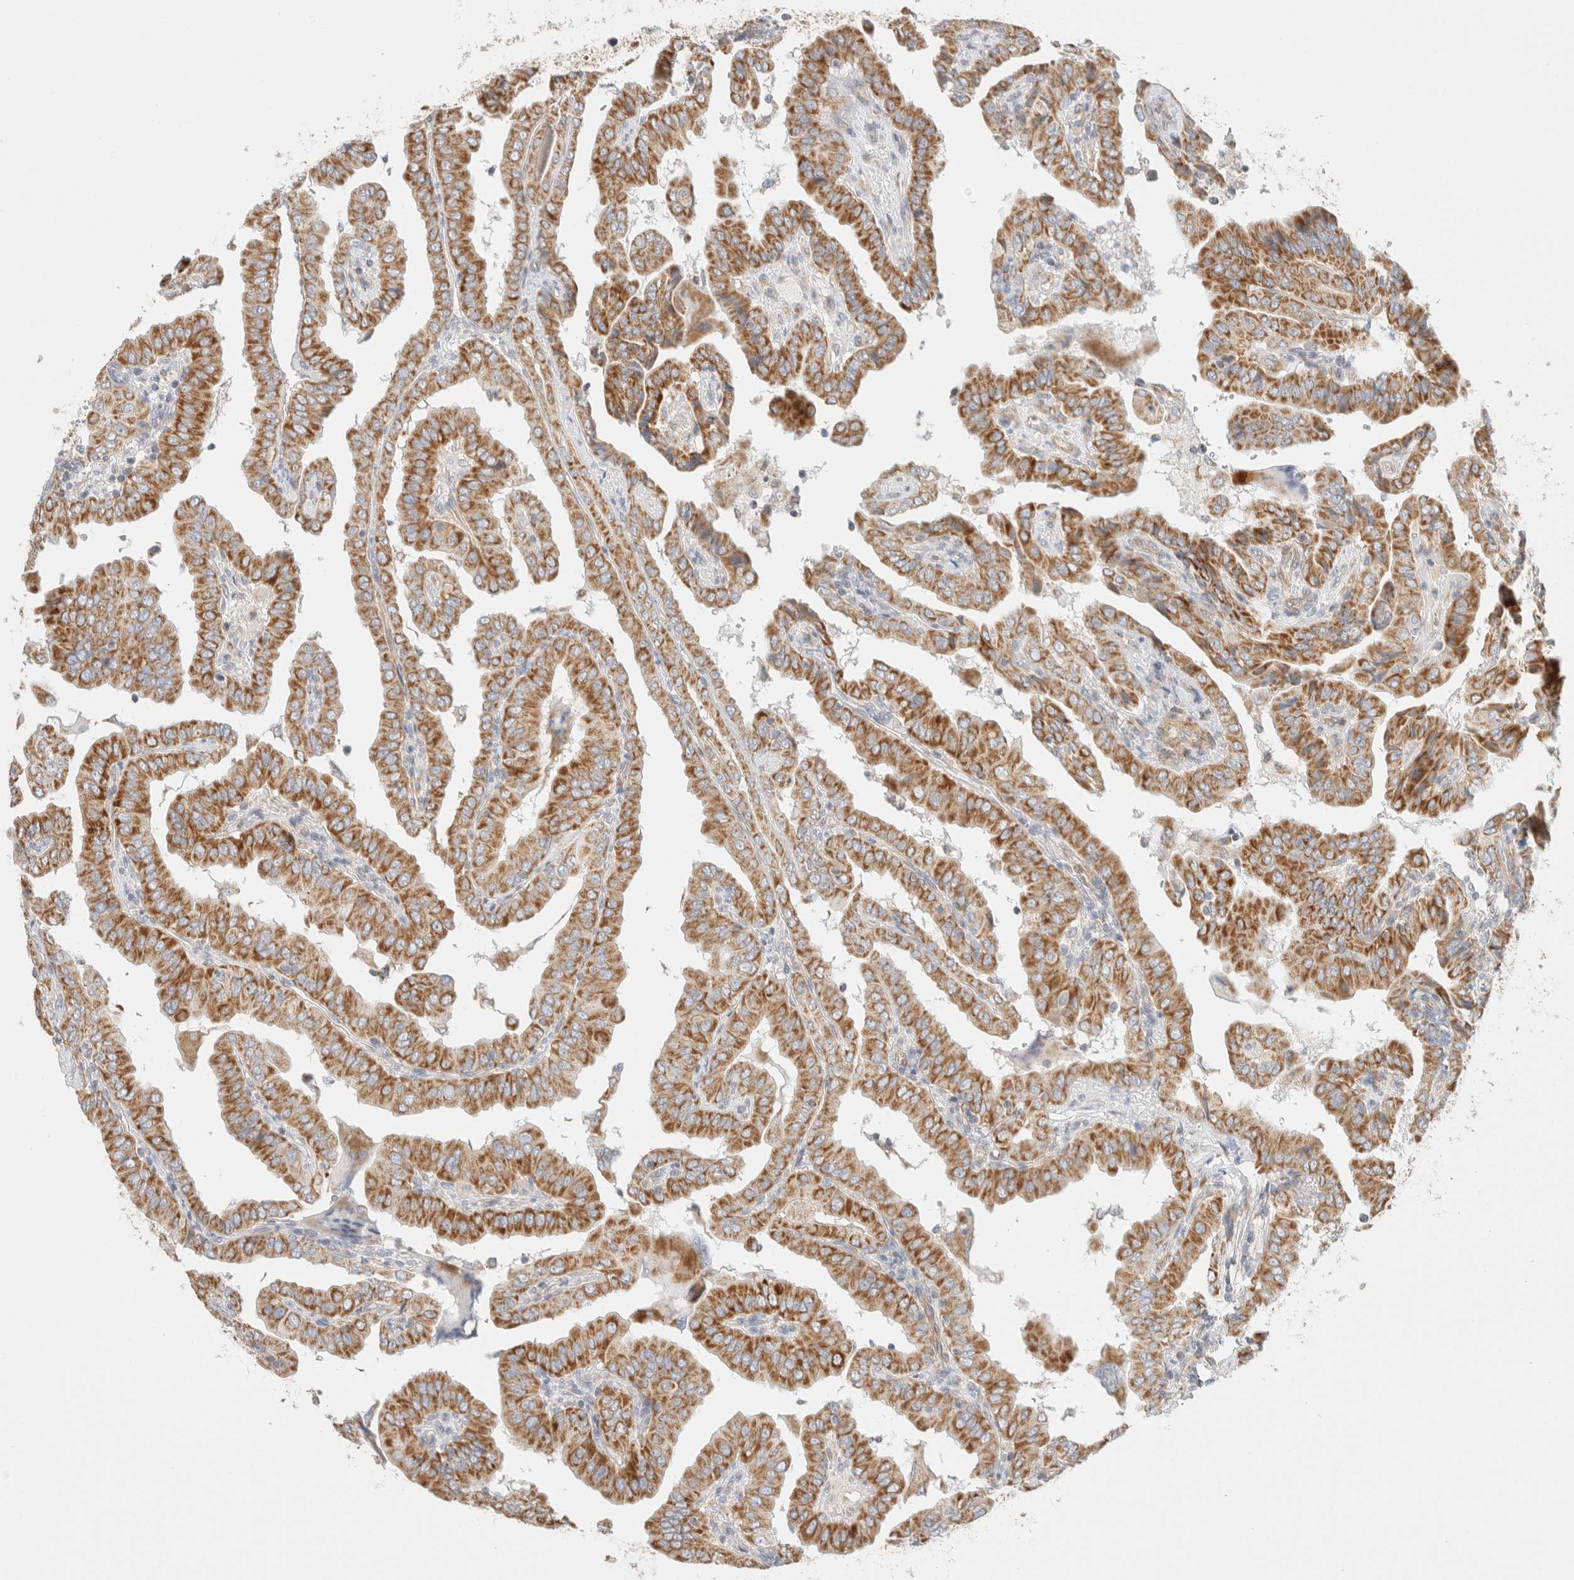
{"staining": {"intensity": "strong", "quantity": ">75%", "location": "cytoplasmic/membranous"}, "tissue": "thyroid cancer", "cell_type": "Tumor cells", "image_type": "cancer", "snomed": [{"axis": "morphology", "description": "Papillary adenocarcinoma, NOS"}, {"axis": "topography", "description": "Thyroid gland"}], "caption": "The histopathology image displays immunohistochemical staining of thyroid cancer (papillary adenocarcinoma). There is strong cytoplasmic/membranous positivity is identified in approximately >75% of tumor cells. Immunohistochemistry (ihc) stains the protein in brown and the nuclei are stained blue.", "gene": "MRM3", "patient": {"sex": "male", "age": 33}}